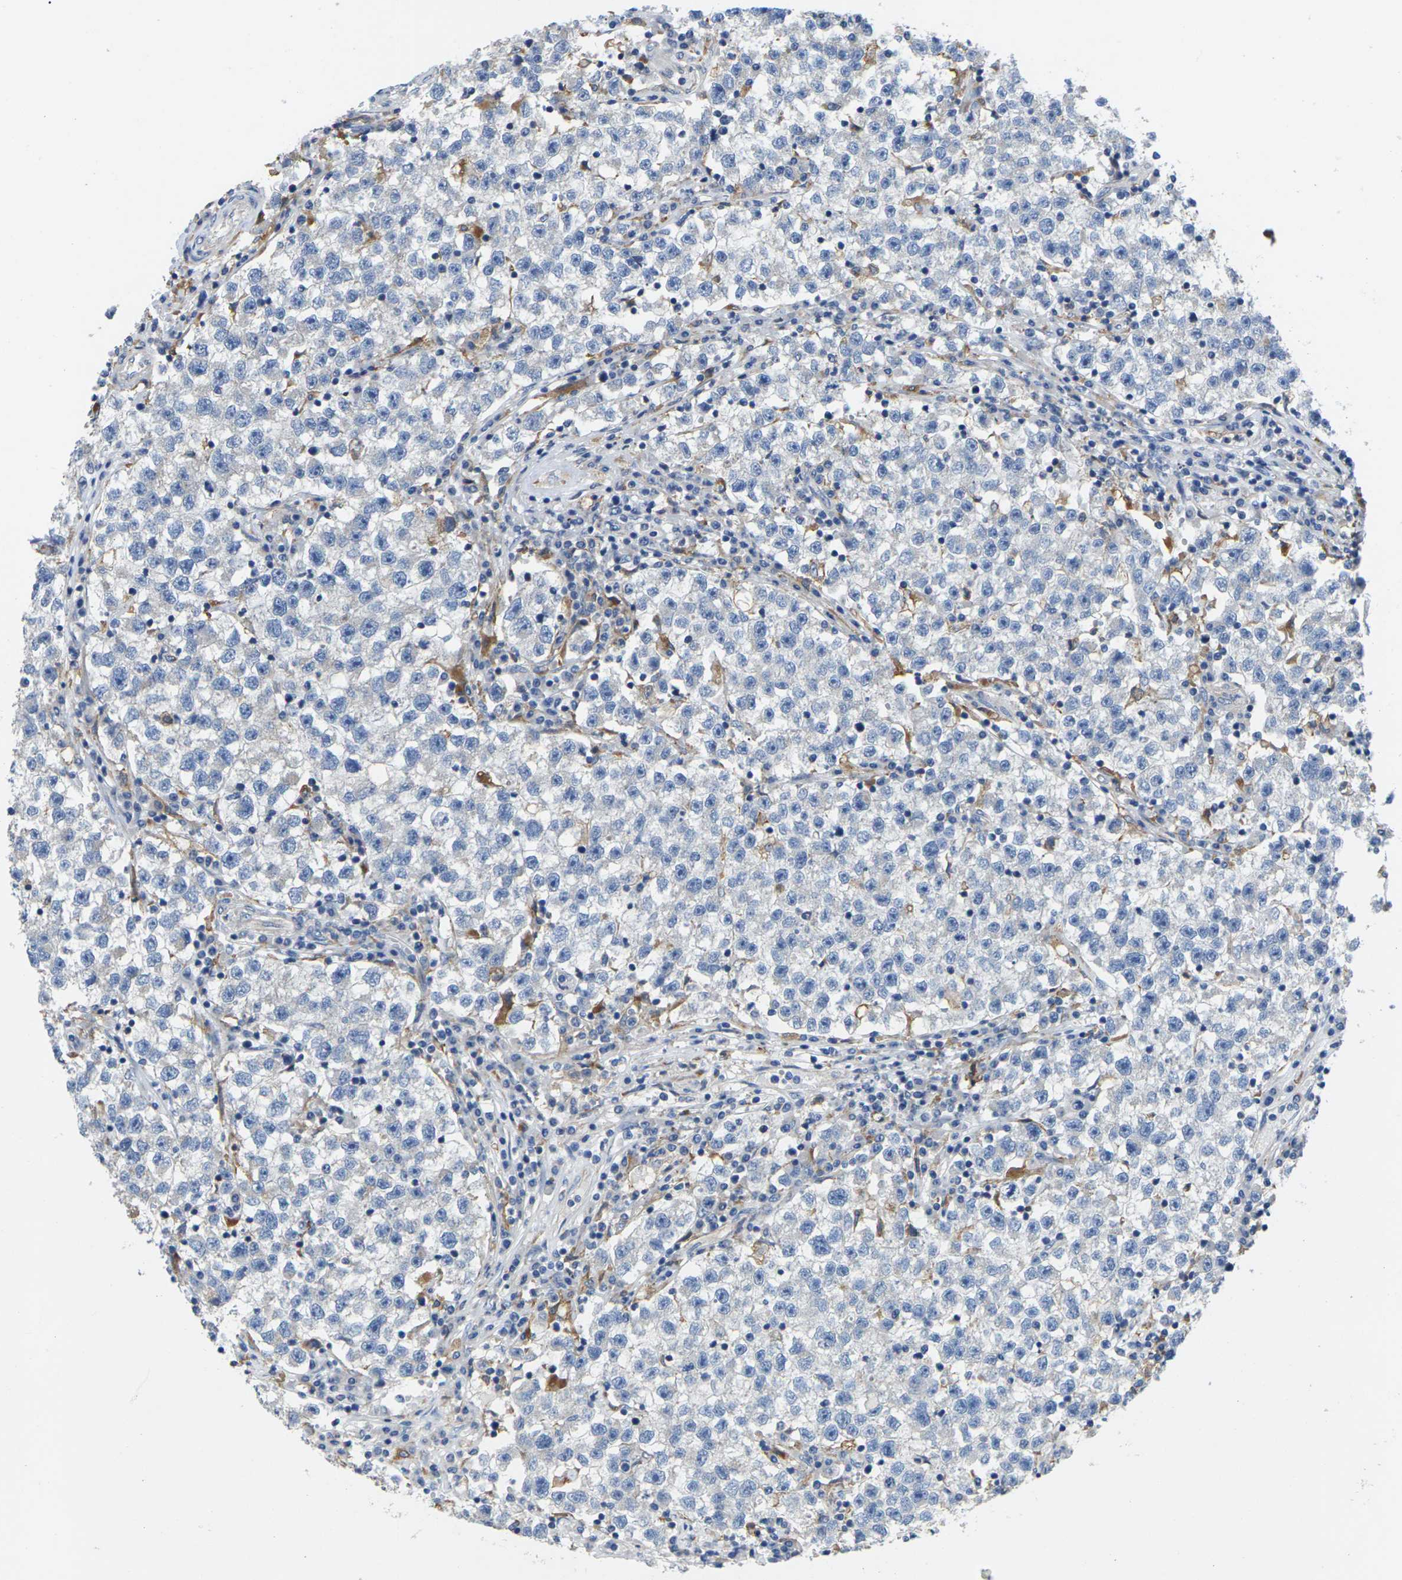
{"staining": {"intensity": "negative", "quantity": "none", "location": "none"}, "tissue": "testis cancer", "cell_type": "Tumor cells", "image_type": "cancer", "snomed": [{"axis": "morphology", "description": "Seminoma, NOS"}, {"axis": "topography", "description": "Testis"}], "caption": "Seminoma (testis) was stained to show a protein in brown. There is no significant positivity in tumor cells.", "gene": "SCNN1A", "patient": {"sex": "male", "age": 22}}